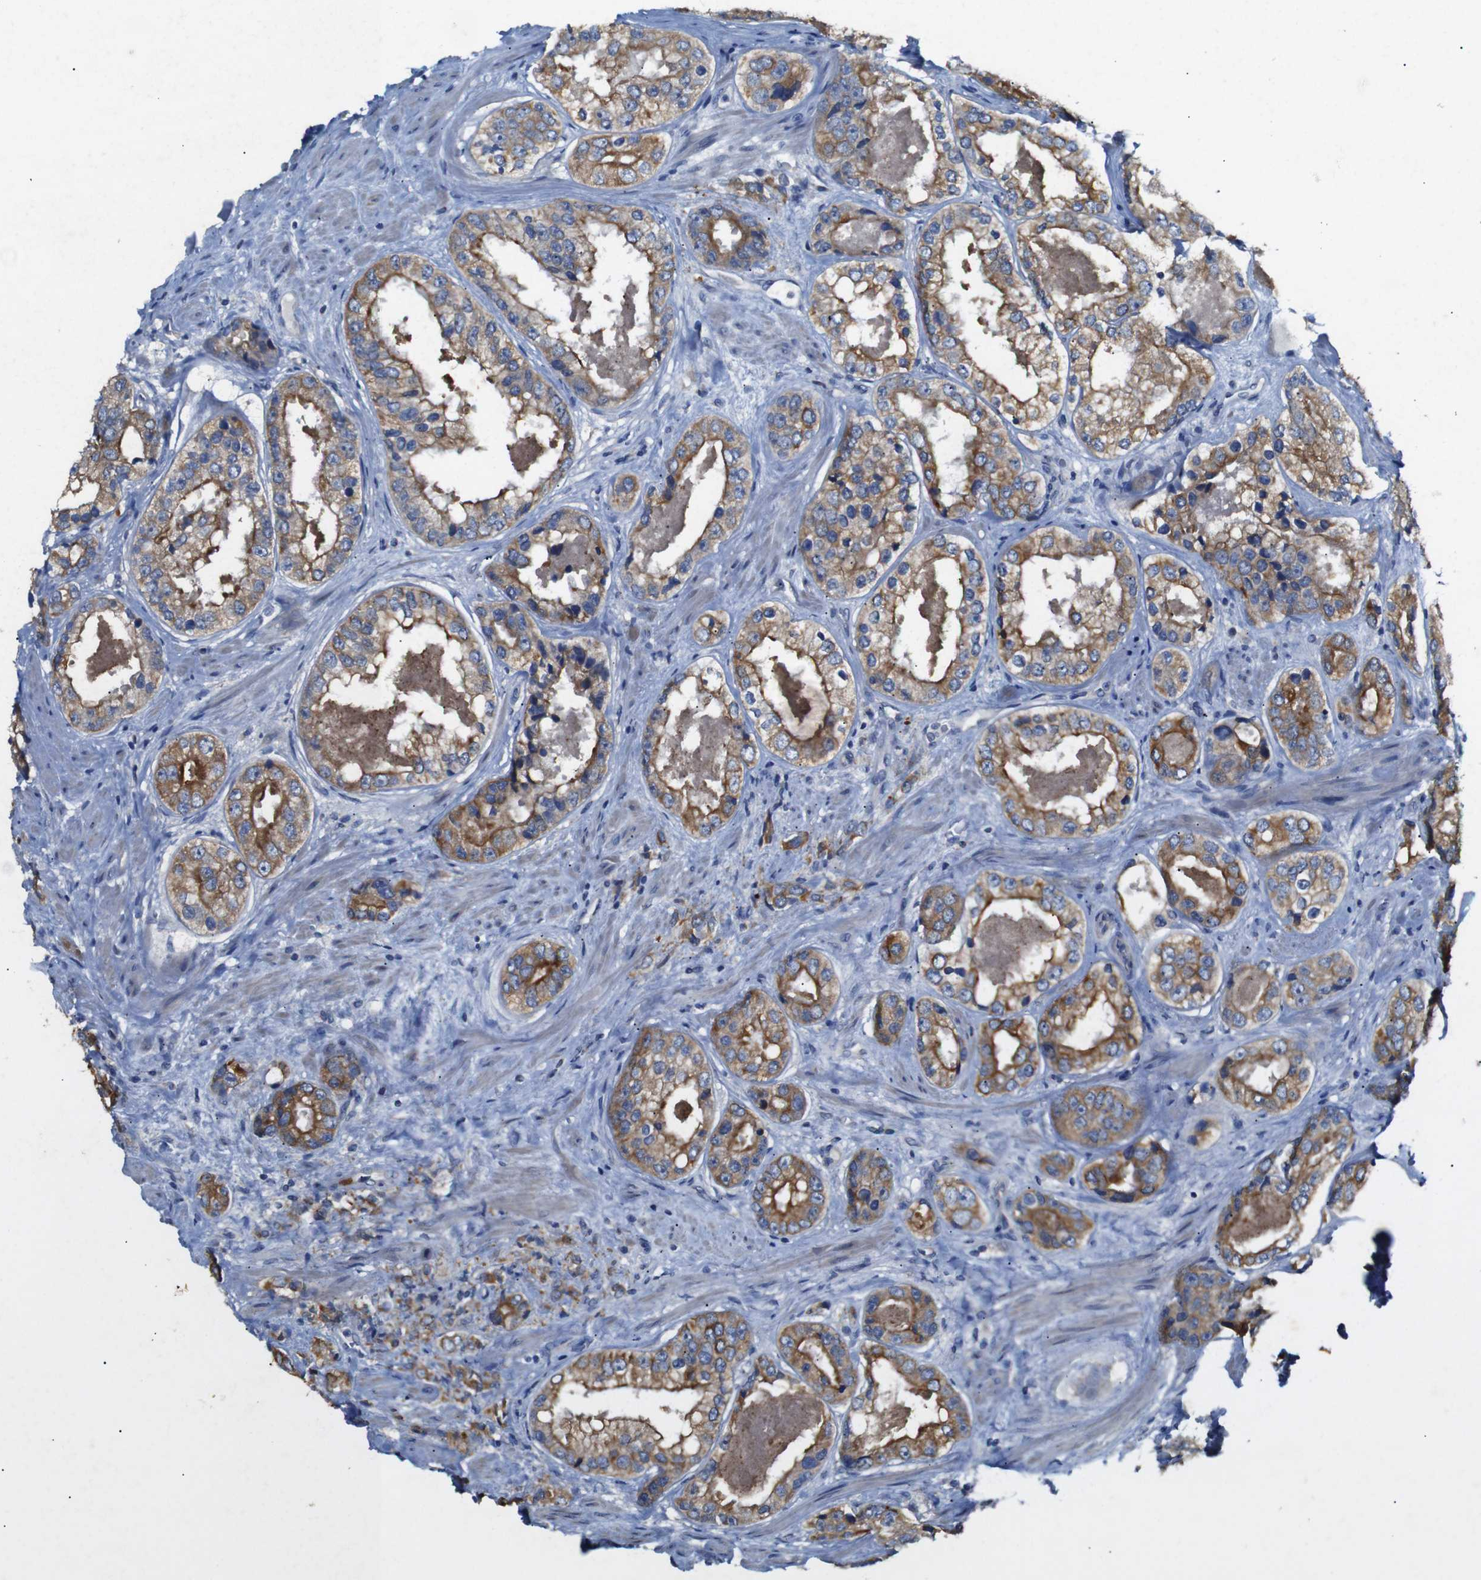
{"staining": {"intensity": "moderate", "quantity": ">75%", "location": "cytoplasmic/membranous"}, "tissue": "prostate cancer", "cell_type": "Tumor cells", "image_type": "cancer", "snomed": [{"axis": "morphology", "description": "Adenocarcinoma, High grade"}, {"axis": "topography", "description": "Prostate"}], "caption": "Moderate cytoplasmic/membranous positivity is seen in approximately >75% of tumor cells in prostate high-grade adenocarcinoma. (Stains: DAB (3,3'-diaminobenzidine) in brown, nuclei in blue, Microscopy: brightfield microscopy at high magnification).", "gene": "ALOX15", "patient": {"sex": "male", "age": 61}}